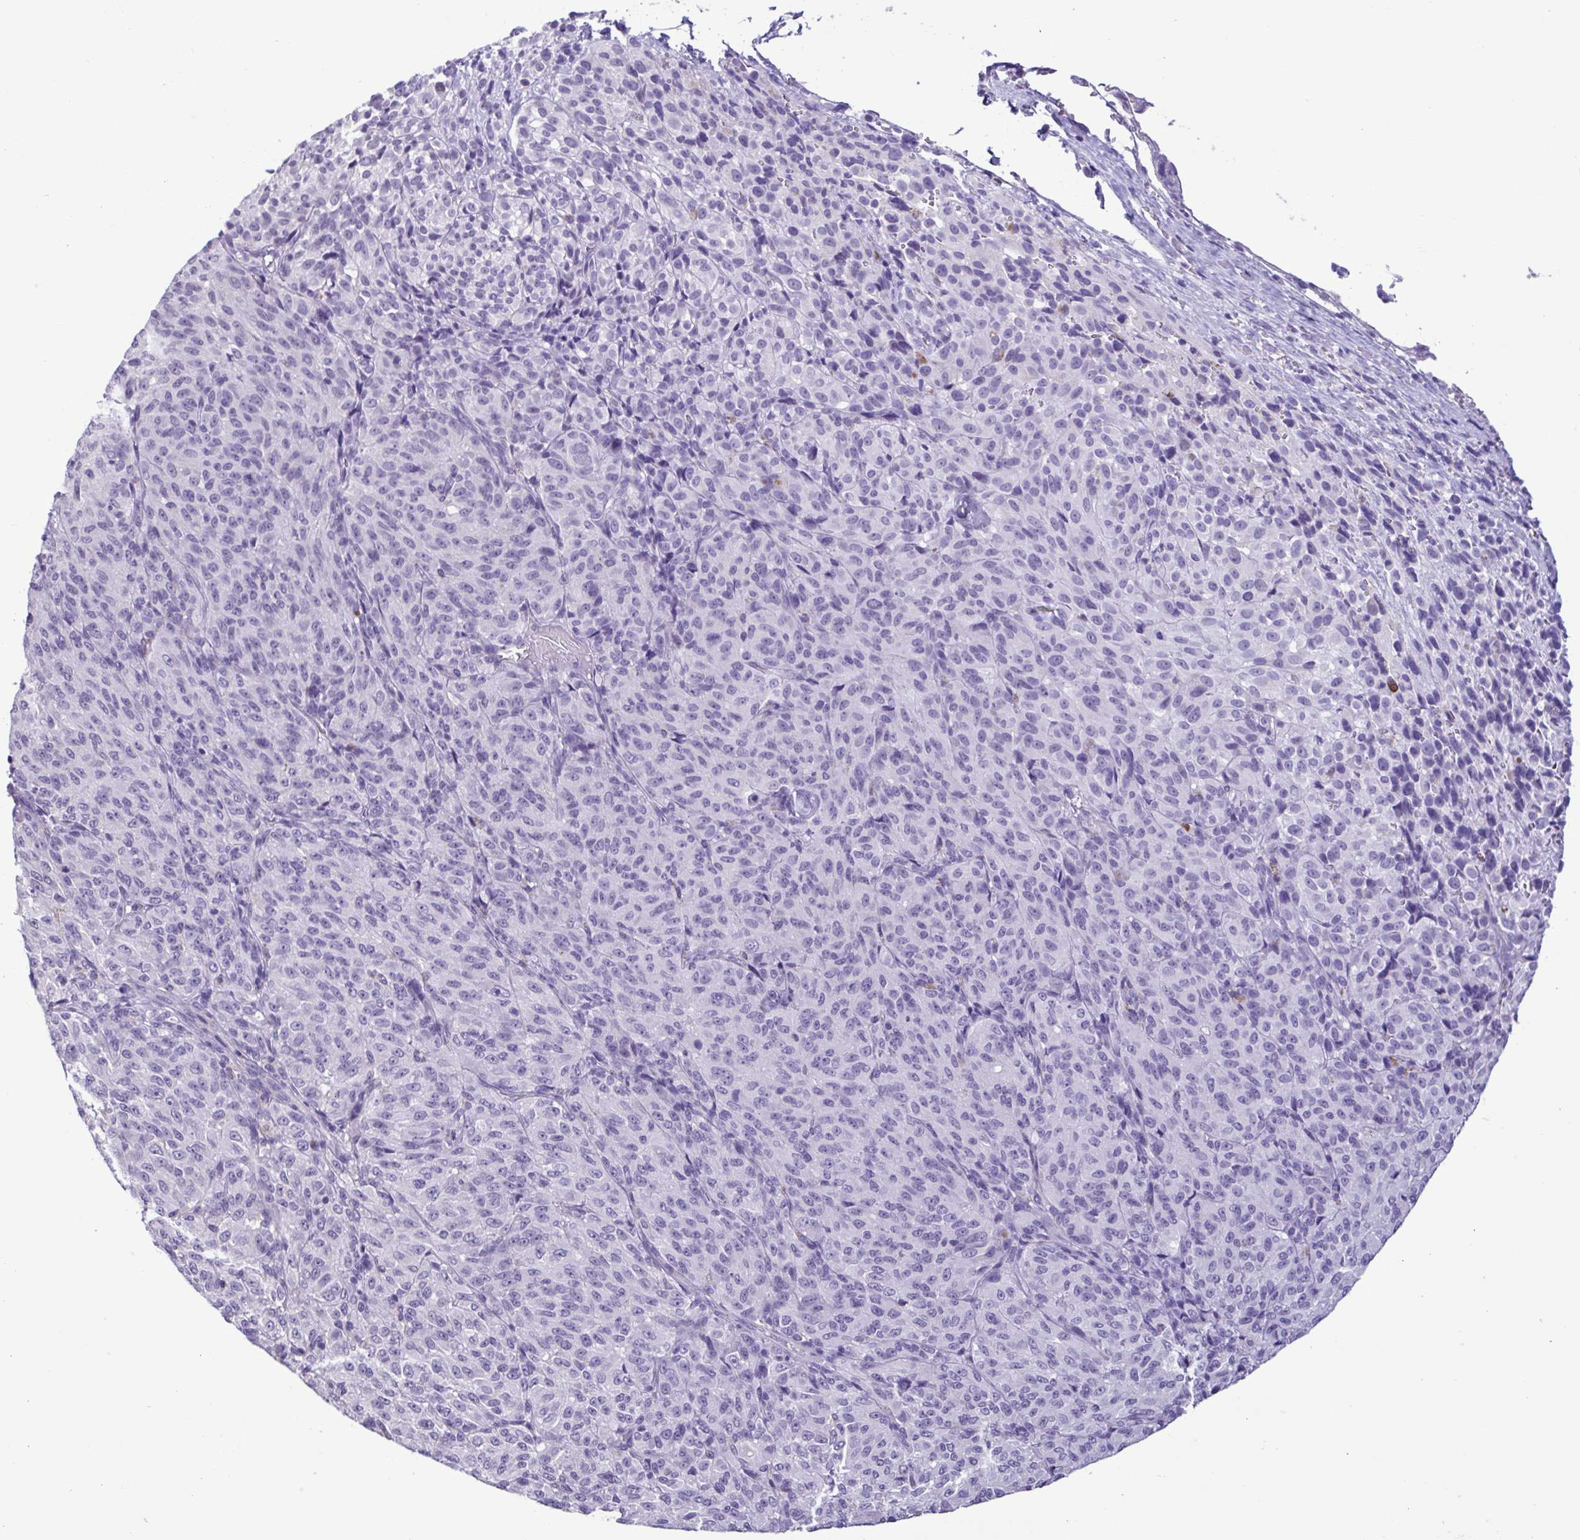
{"staining": {"intensity": "negative", "quantity": "none", "location": "none"}, "tissue": "melanoma", "cell_type": "Tumor cells", "image_type": "cancer", "snomed": [{"axis": "morphology", "description": "Malignant melanoma, Metastatic site"}, {"axis": "topography", "description": "Brain"}], "caption": "Melanoma was stained to show a protein in brown. There is no significant positivity in tumor cells. (DAB (3,3'-diaminobenzidine) IHC with hematoxylin counter stain).", "gene": "CBY2", "patient": {"sex": "female", "age": 56}}